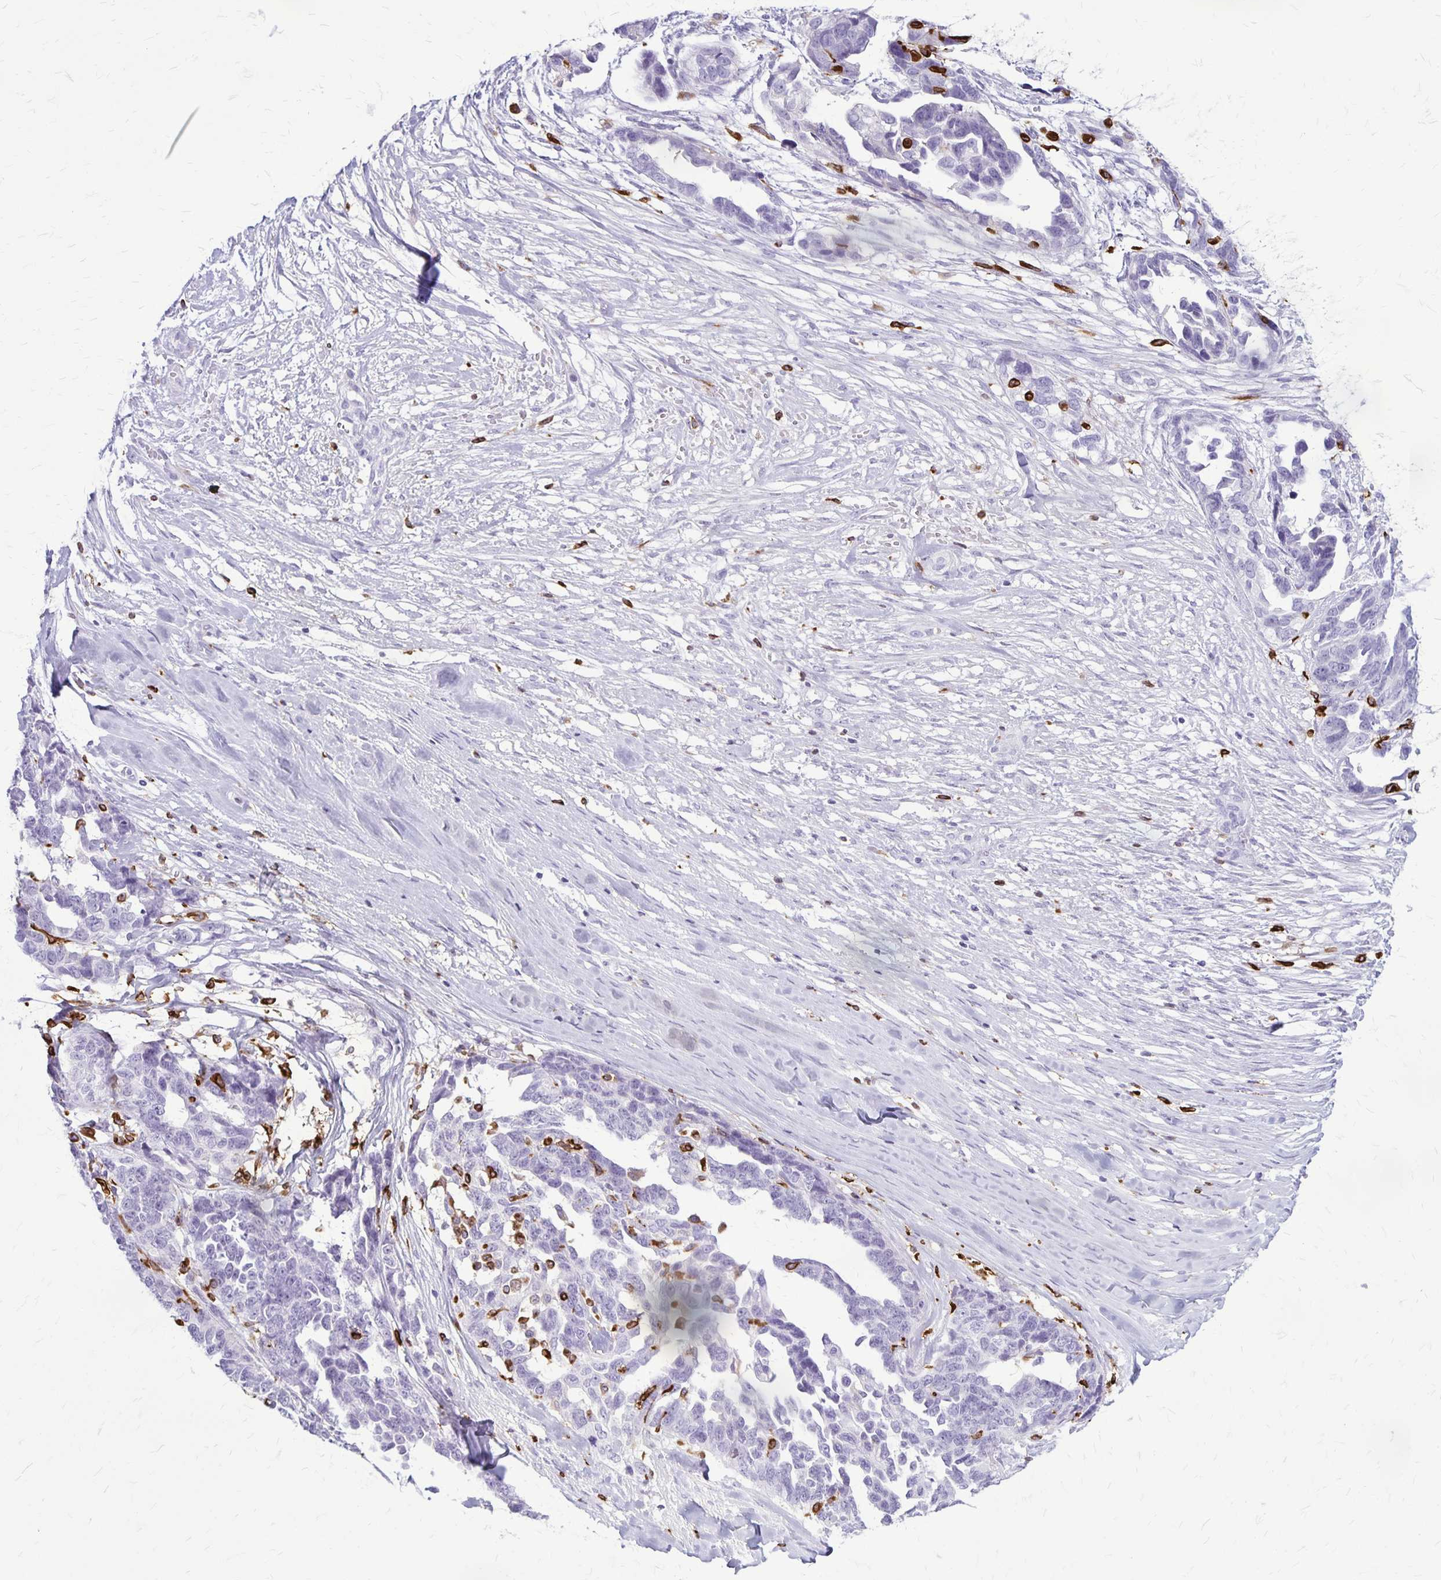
{"staining": {"intensity": "negative", "quantity": "none", "location": "none"}, "tissue": "ovarian cancer", "cell_type": "Tumor cells", "image_type": "cancer", "snomed": [{"axis": "morphology", "description": "Cystadenocarcinoma, serous, NOS"}, {"axis": "topography", "description": "Ovary"}], "caption": "A high-resolution image shows immunohistochemistry (IHC) staining of serous cystadenocarcinoma (ovarian), which displays no significant staining in tumor cells.", "gene": "RTN1", "patient": {"sex": "female", "age": 69}}